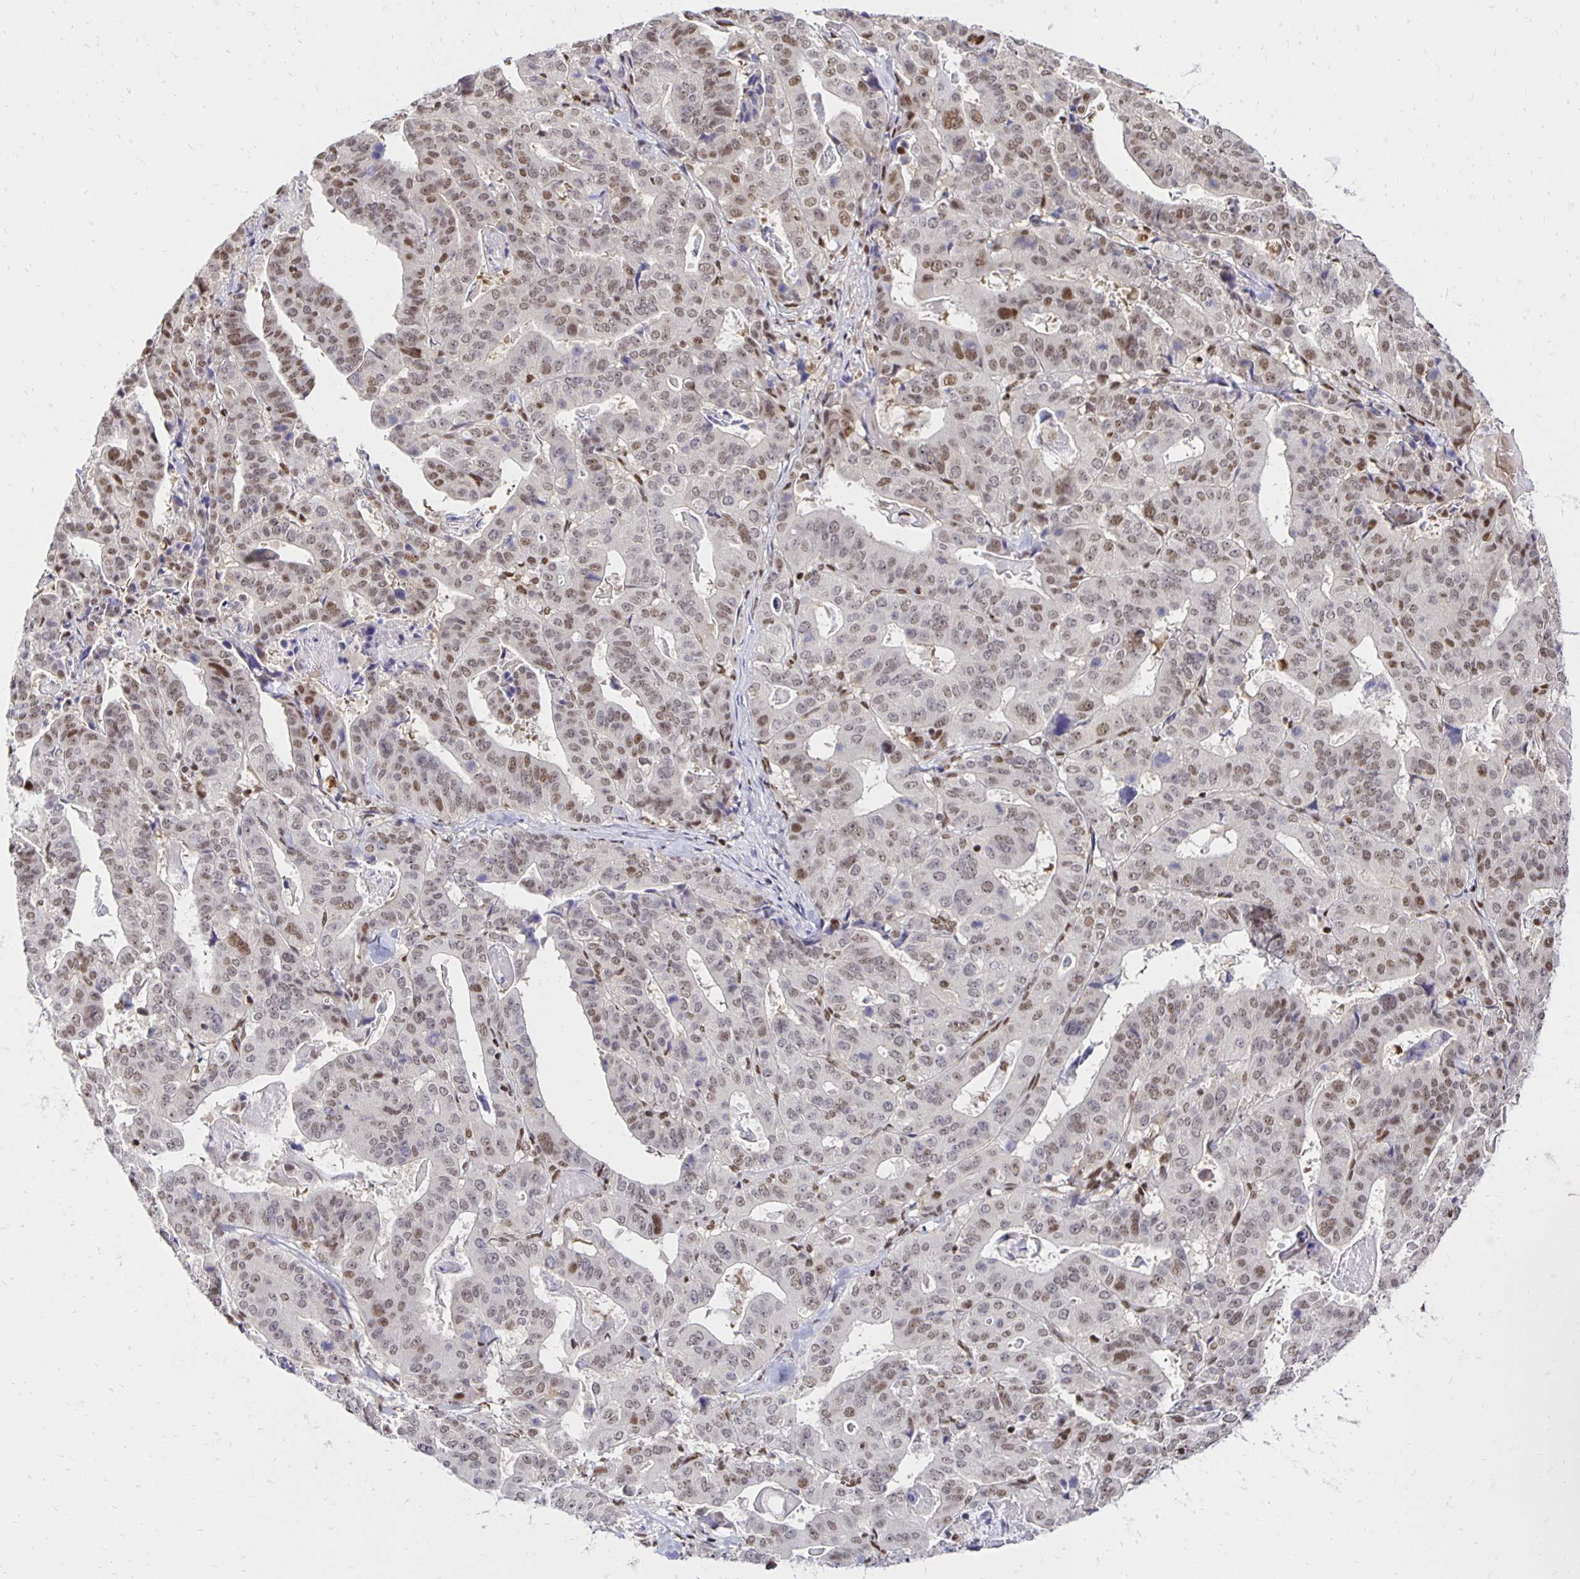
{"staining": {"intensity": "moderate", "quantity": "25%-75%", "location": "nuclear"}, "tissue": "stomach cancer", "cell_type": "Tumor cells", "image_type": "cancer", "snomed": [{"axis": "morphology", "description": "Adenocarcinoma, NOS"}, {"axis": "topography", "description": "Stomach"}], "caption": "Protein expression analysis of stomach adenocarcinoma displays moderate nuclear staining in approximately 25%-75% of tumor cells.", "gene": "ZNF579", "patient": {"sex": "male", "age": 48}}